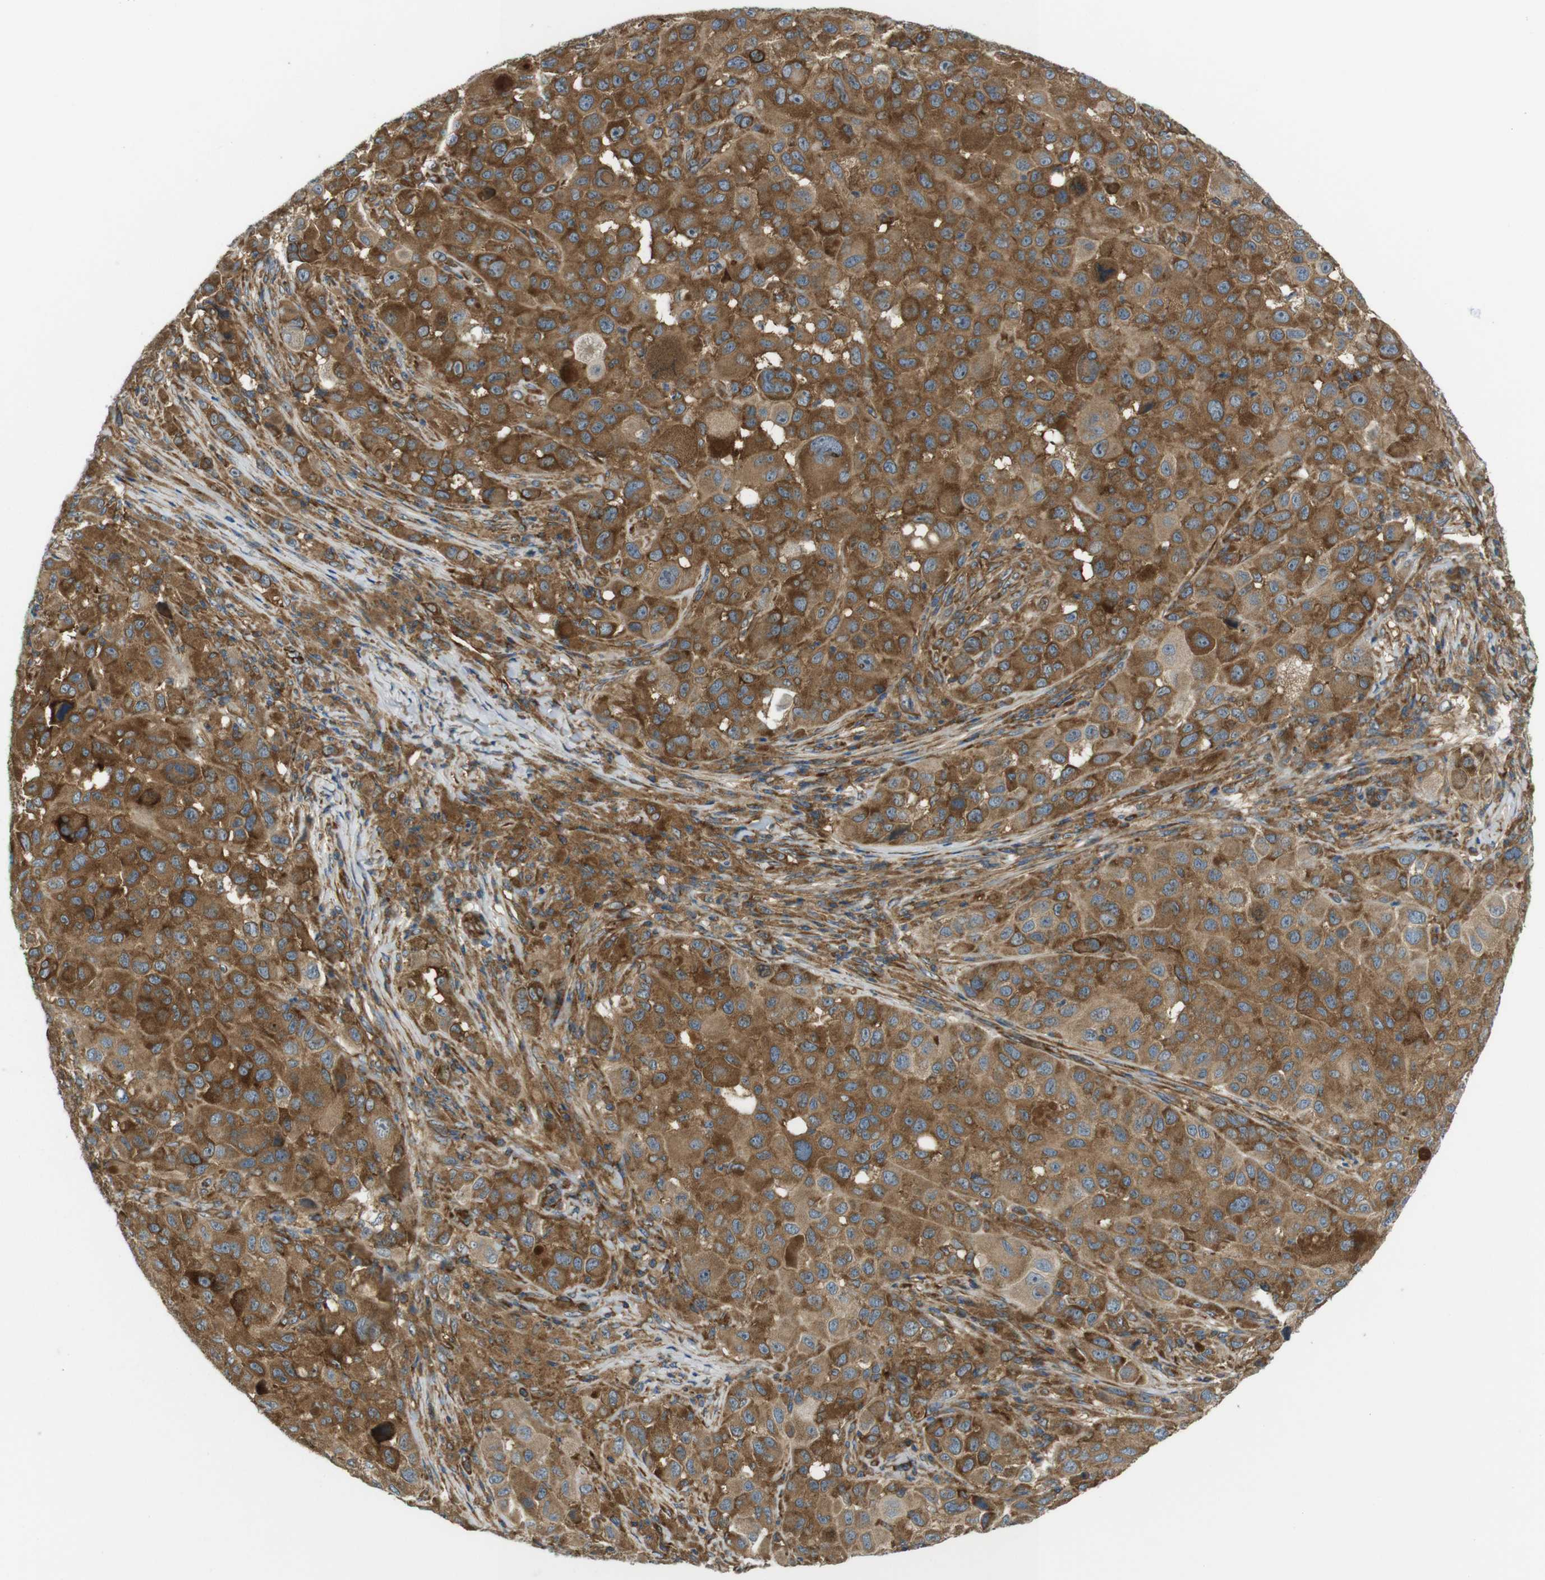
{"staining": {"intensity": "moderate", "quantity": ">75%", "location": "cytoplasmic/membranous"}, "tissue": "melanoma", "cell_type": "Tumor cells", "image_type": "cancer", "snomed": [{"axis": "morphology", "description": "Malignant melanoma, NOS"}, {"axis": "topography", "description": "Skin"}], "caption": "A high-resolution micrograph shows IHC staining of malignant melanoma, which demonstrates moderate cytoplasmic/membranous expression in approximately >75% of tumor cells.", "gene": "TSC1", "patient": {"sex": "male", "age": 96}}